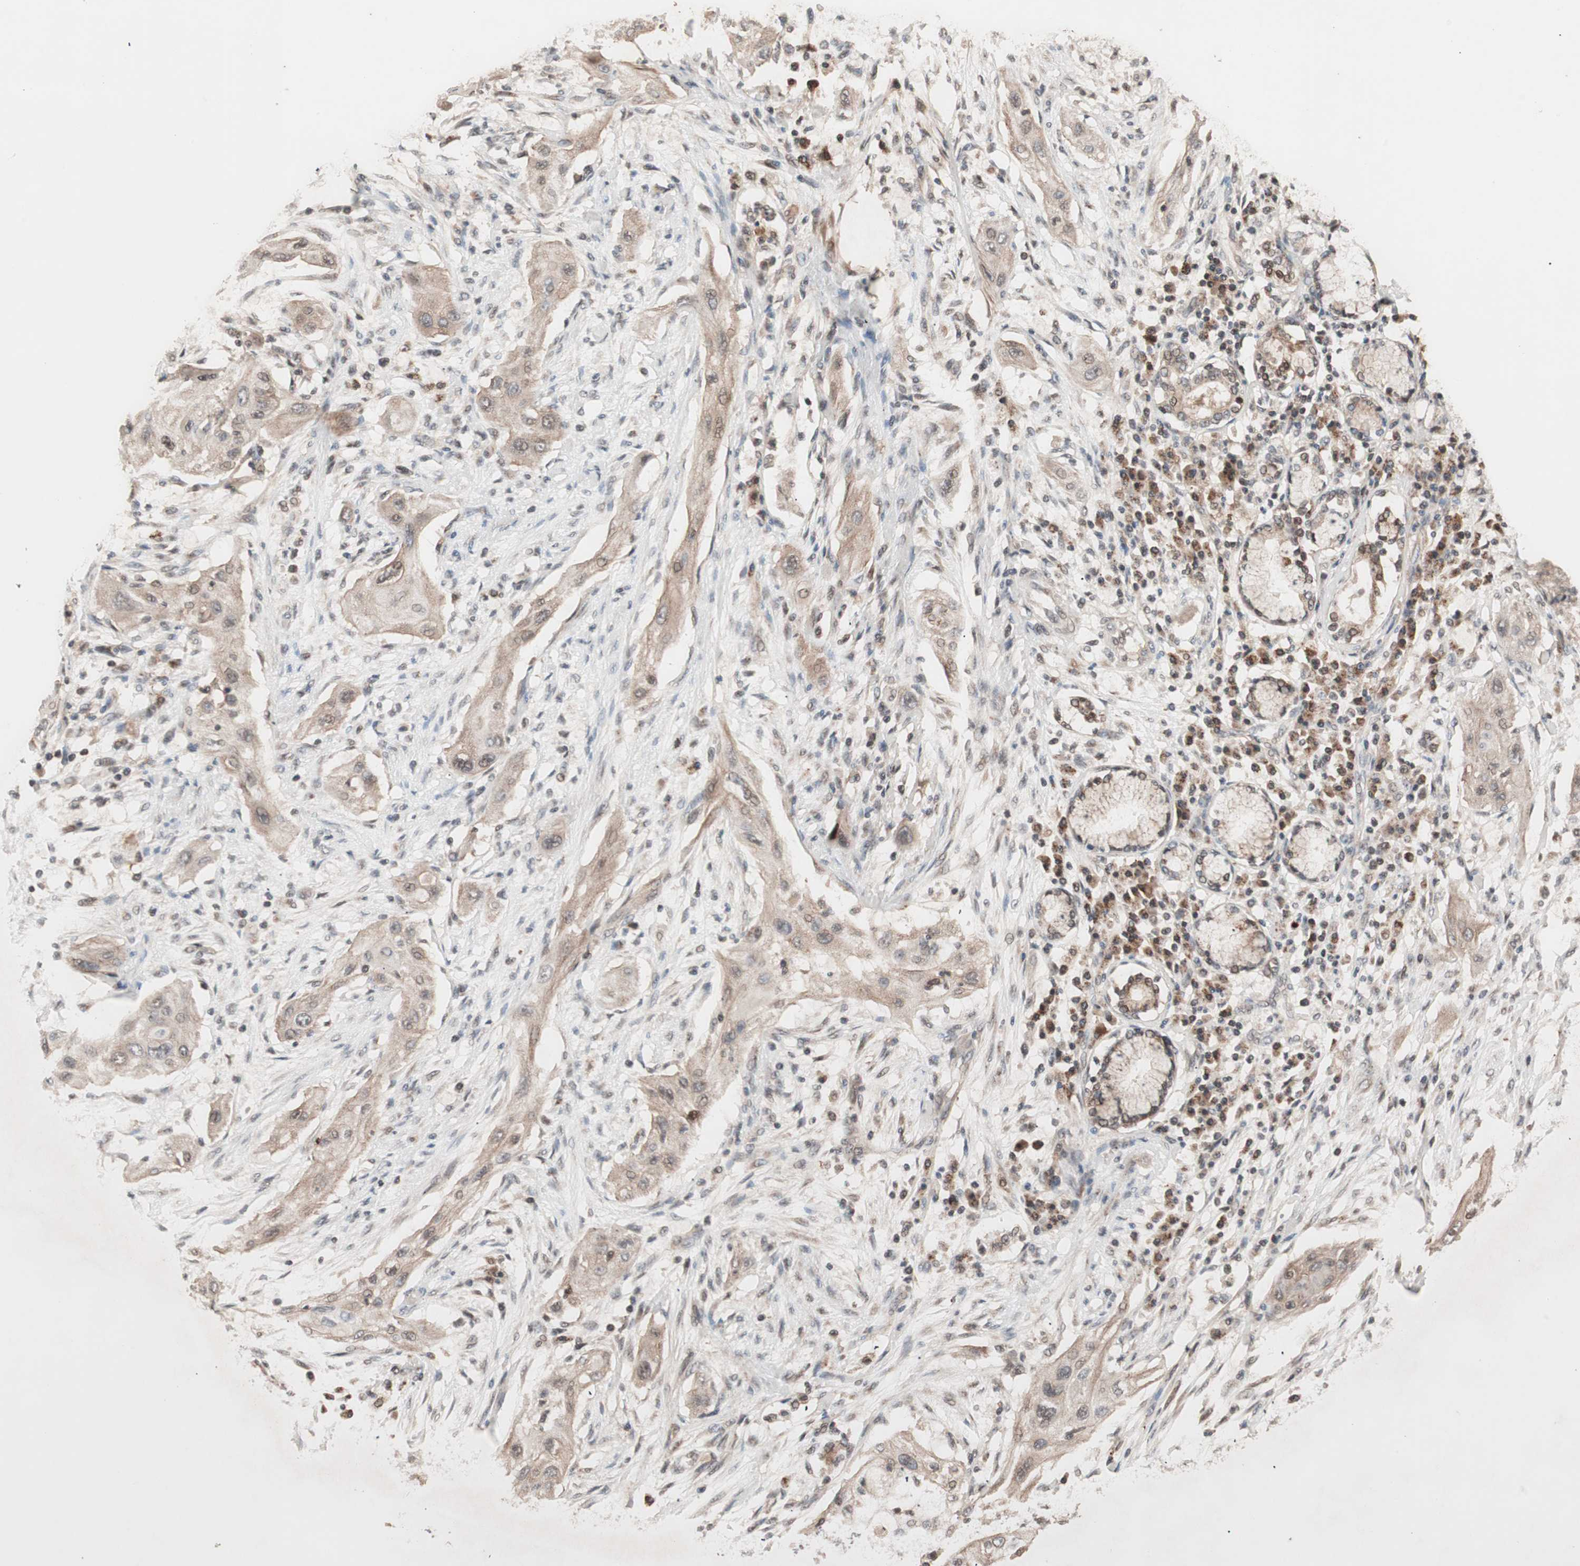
{"staining": {"intensity": "moderate", "quantity": ">75%", "location": "cytoplasmic/membranous"}, "tissue": "lung cancer", "cell_type": "Tumor cells", "image_type": "cancer", "snomed": [{"axis": "morphology", "description": "Squamous cell carcinoma, NOS"}, {"axis": "topography", "description": "Lung"}], "caption": "Lung squamous cell carcinoma stained with DAB immunohistochemistry (IHC) displays medium levels of moderate cytoplasmic/membranous positivity in about >75% of tumor cells.", "gene": "NF2", "patient": {"sex": "female", "age": 47}}